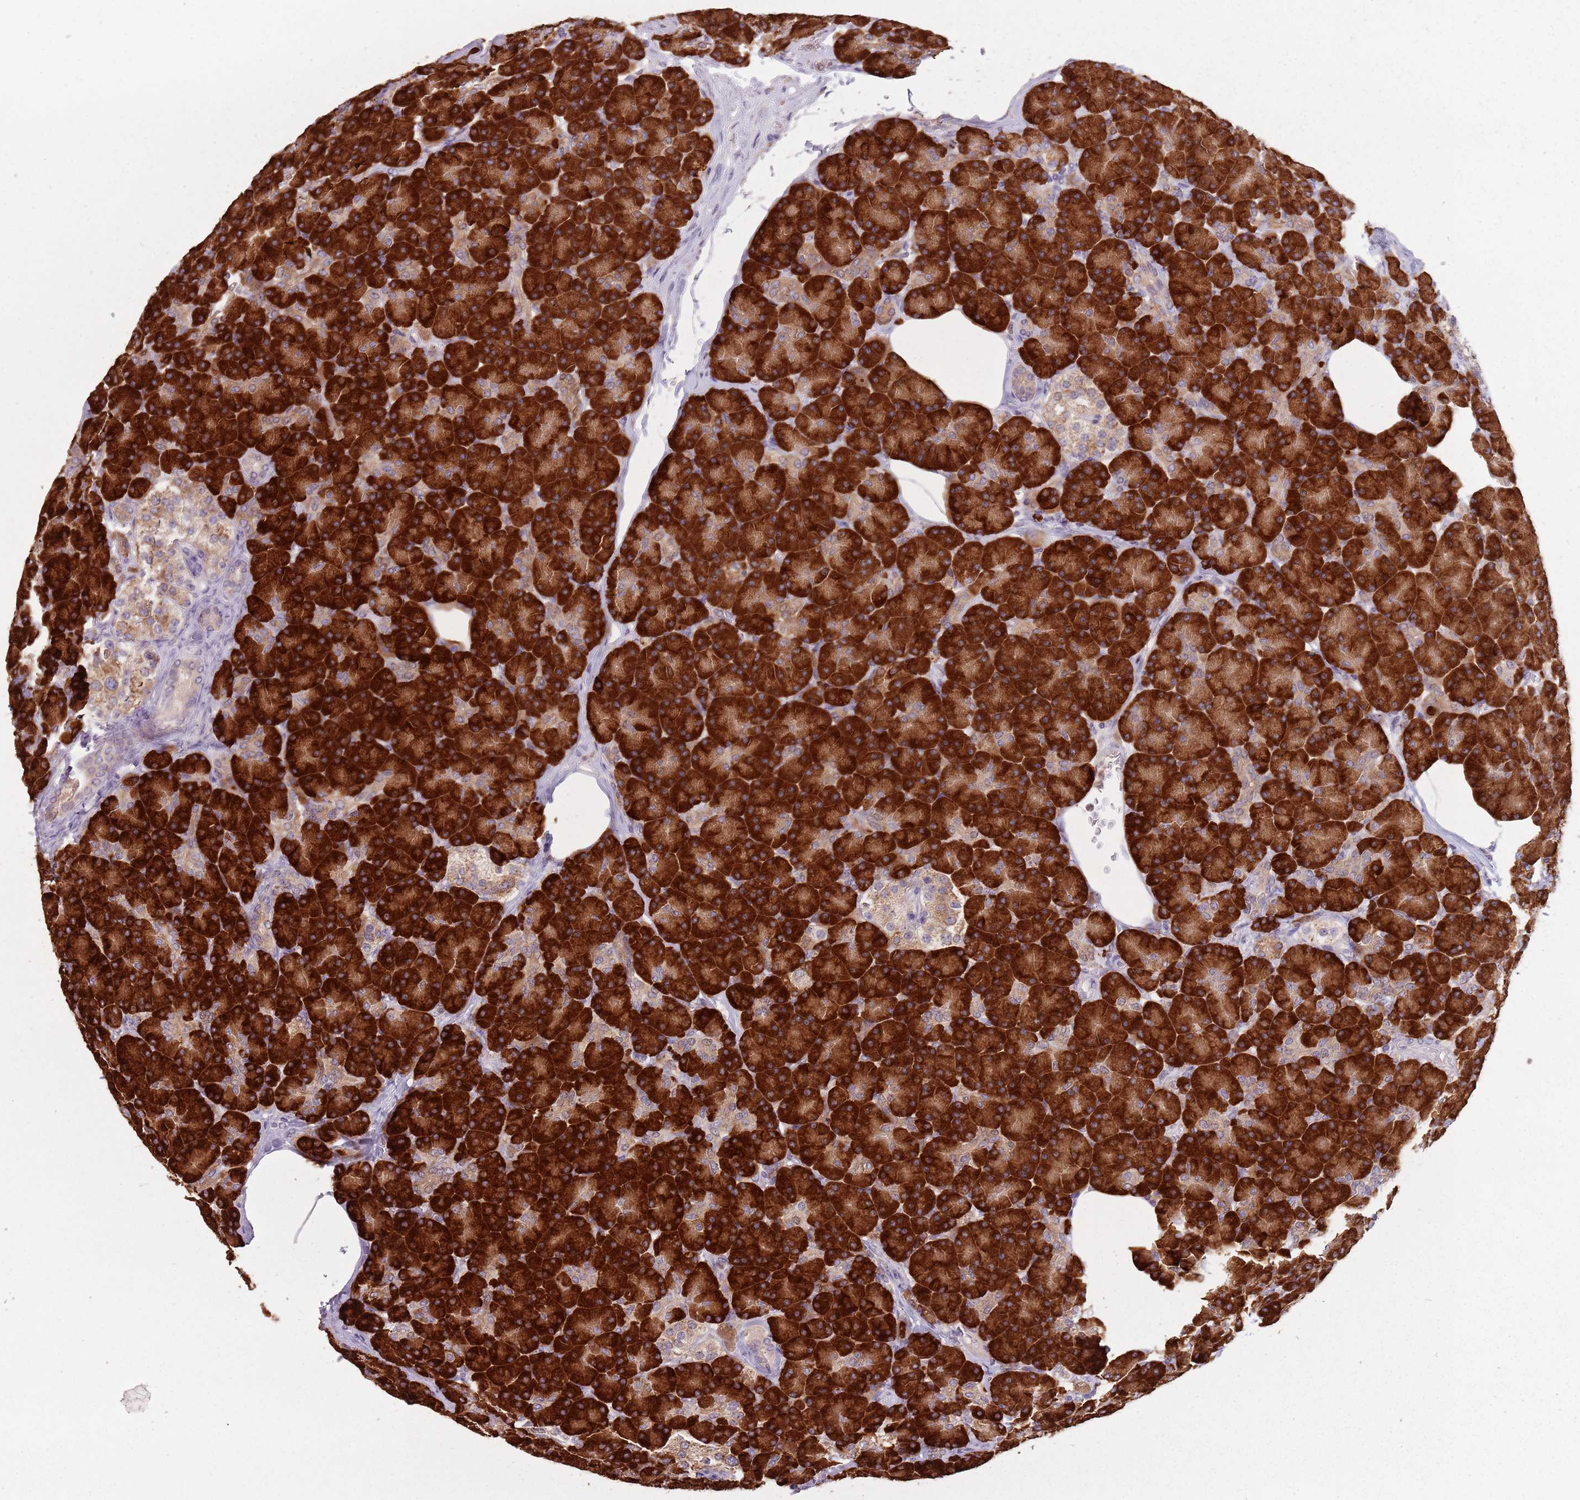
{"staining": {"intensity": "strong", "quantity": ">75%", "location": "cytoplasmic/membranous"}, "tissue": "pancreas", "cell_type": "Exocrine glandular cells", "image_type": "normal", "snomed": [{"axis": "morphology", "description": "Normal tissue, NOS"}, {"axis": "topography", "description": "Pancreas"}], "caption": "A brown stain highlights strong cytoplasmic/membranous staining of a protein in exocrine glandular cells of benign pancreas. (IHC, brightfield microscopy, high magnification).", "gene": "RPS9", "patient": {"sex": "female", "age": 43}}